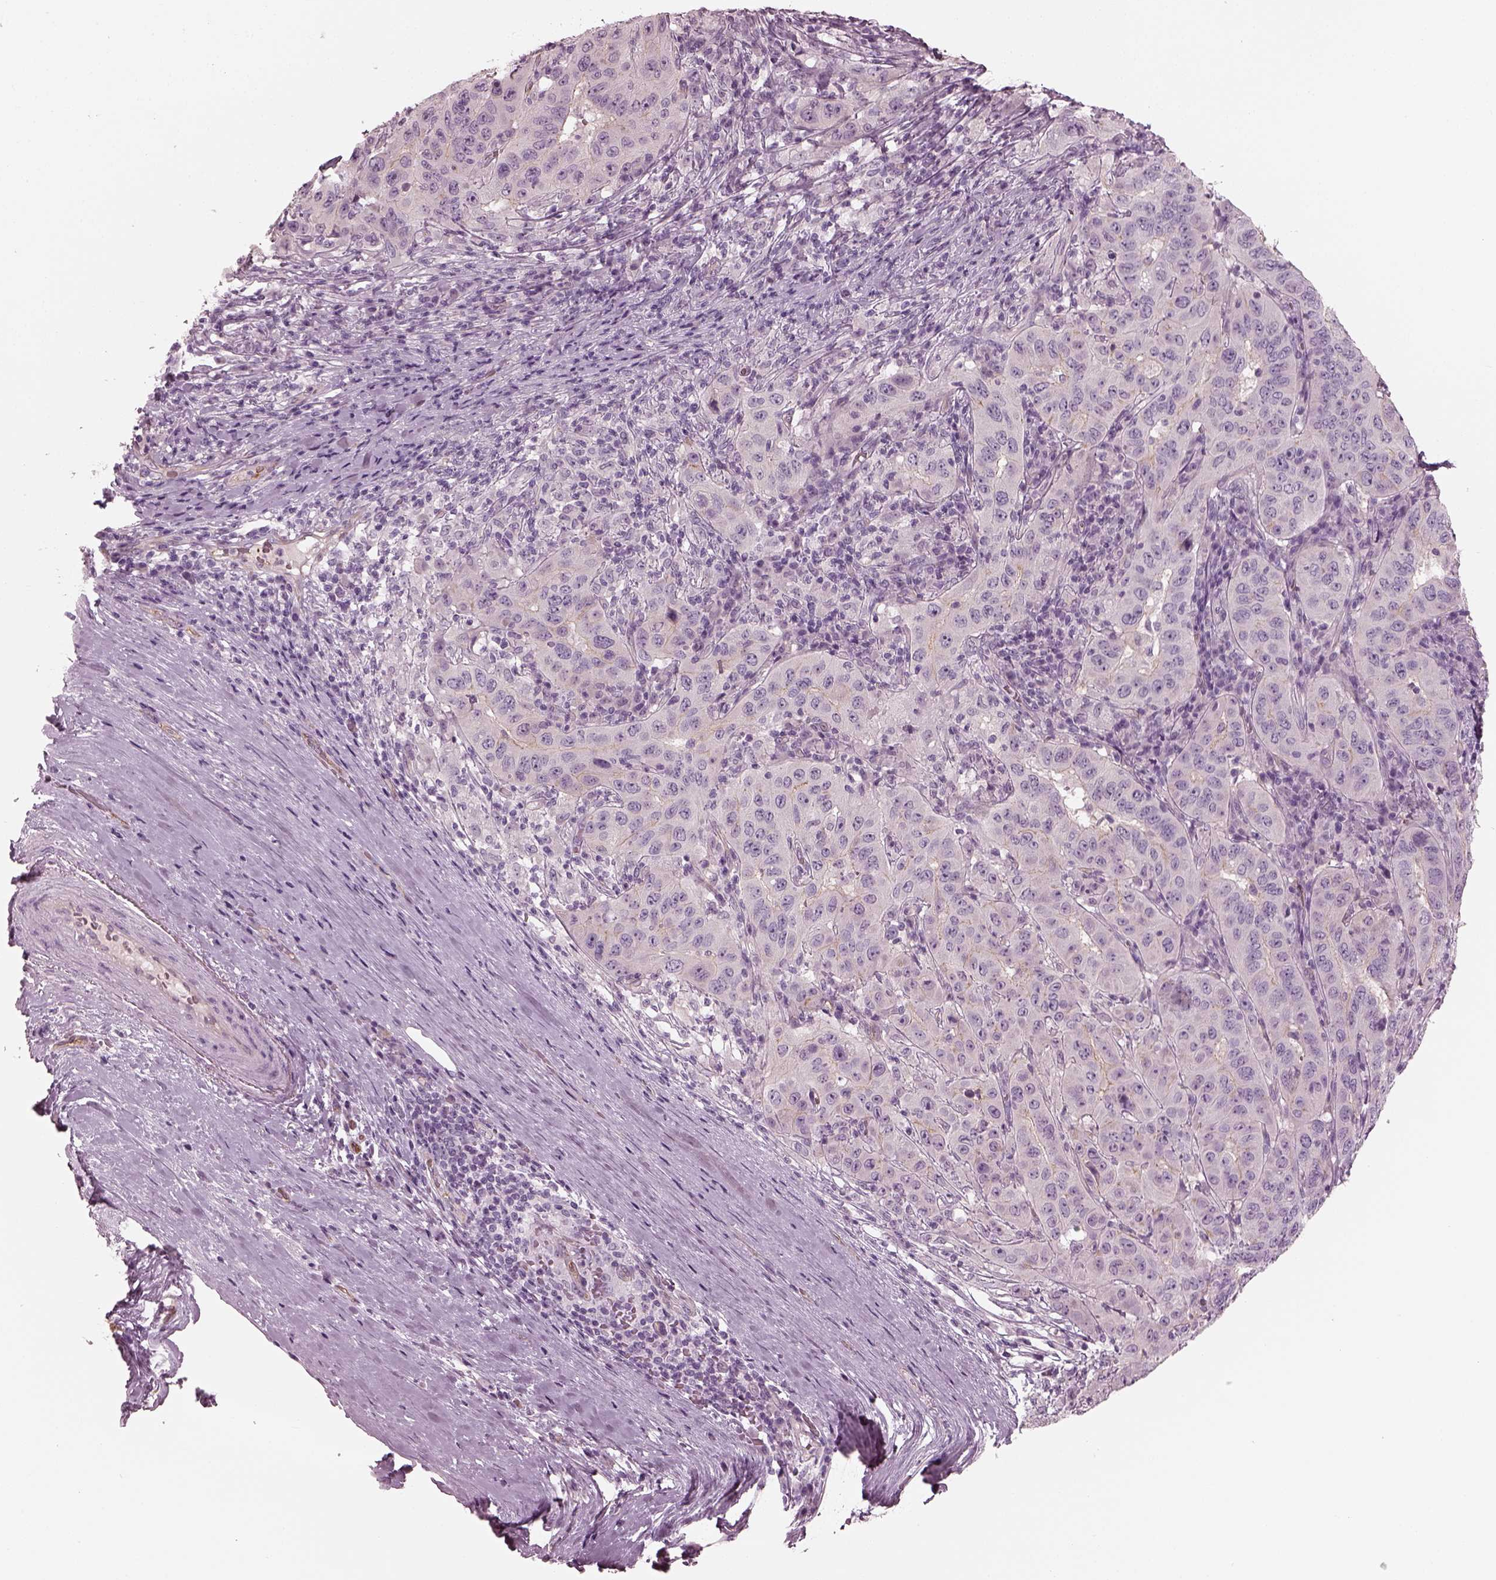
{"staining": {"intensity": "negative", "quantity": "none", "location": "none"}, "tissue": "pancreatic cancer", "cell_type": "Tumor cells", "image_type": "cancer", "snomed": [{"axis": "morphology", "description": "Adenocarcinoma, NOS"}, {"axis": "topography", "description": "Pancreas"}], "caption": "Immunohistochemistry photomicrograph of neoplastic tissue: human adenocarcinoma (pancreatic) stained with DAB reveals no significant protein expression in tumor cells.", "gene": "EIF4E1B", "patient": {"sex": "male", "age": 63}}